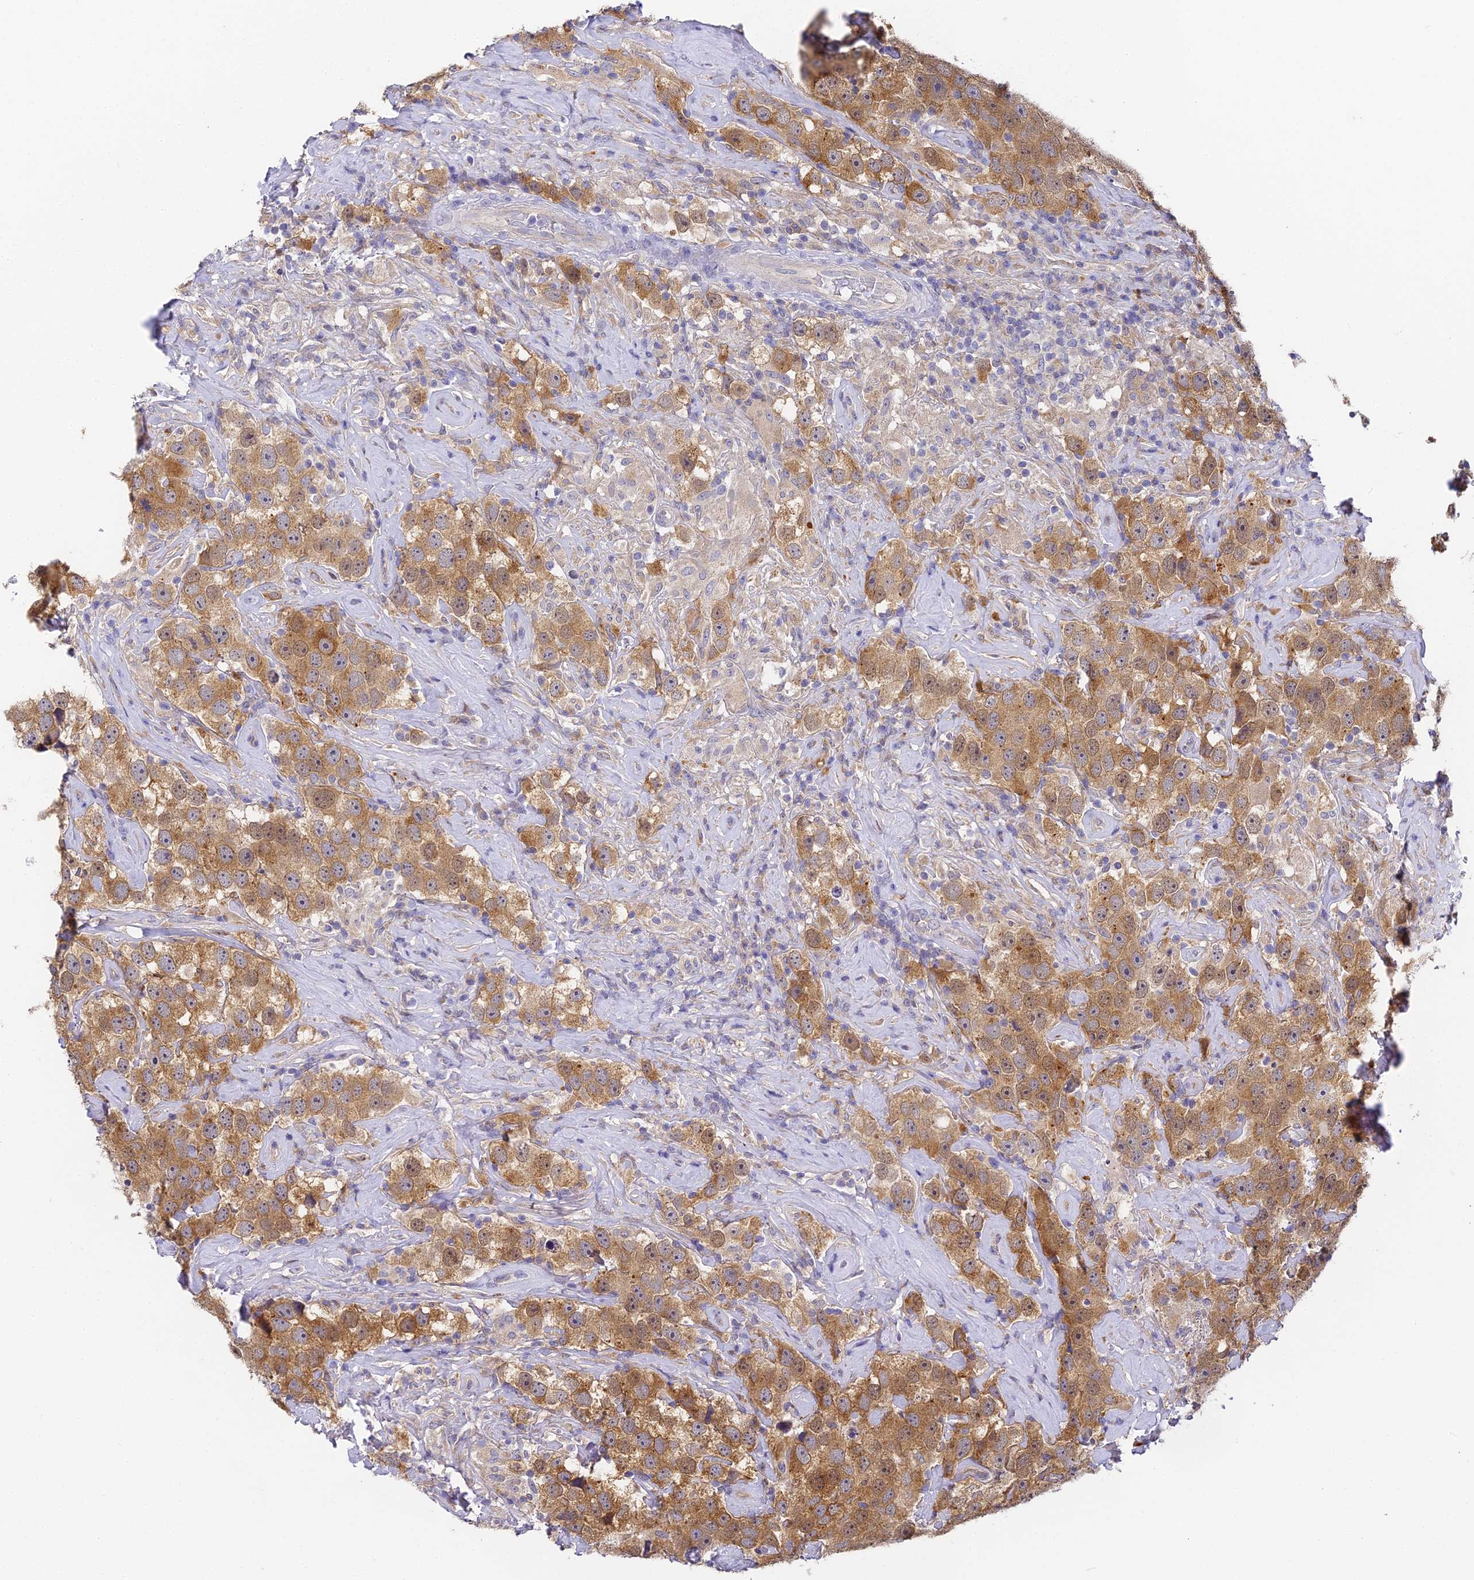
{"staining": {"intensity": "moderate", "quantity": ">75%", "location": "cytoplasmic/membranous,nuclear"}, "tissue": "testis cancer", "cell_type": "Tumor cells", "image_type": "cancer", "snomed": [{"axis": "morphology", "description": "Seminoma, NOS"}, {"axis": "topography", "description": "Testis"}], "caption": "IHC micrograph of neoplastic tissue: seminoma (testis) stained using IHC demonstrates medium levels of moderate protein expression localized specifically in the cytoplasmic/membranous and nuclear of tumor cells, appearing as a cytoplasmic/membranous and nuclear brown color.", "gene": "YAE1", "patient": {"sex": "male", "age": 49}}